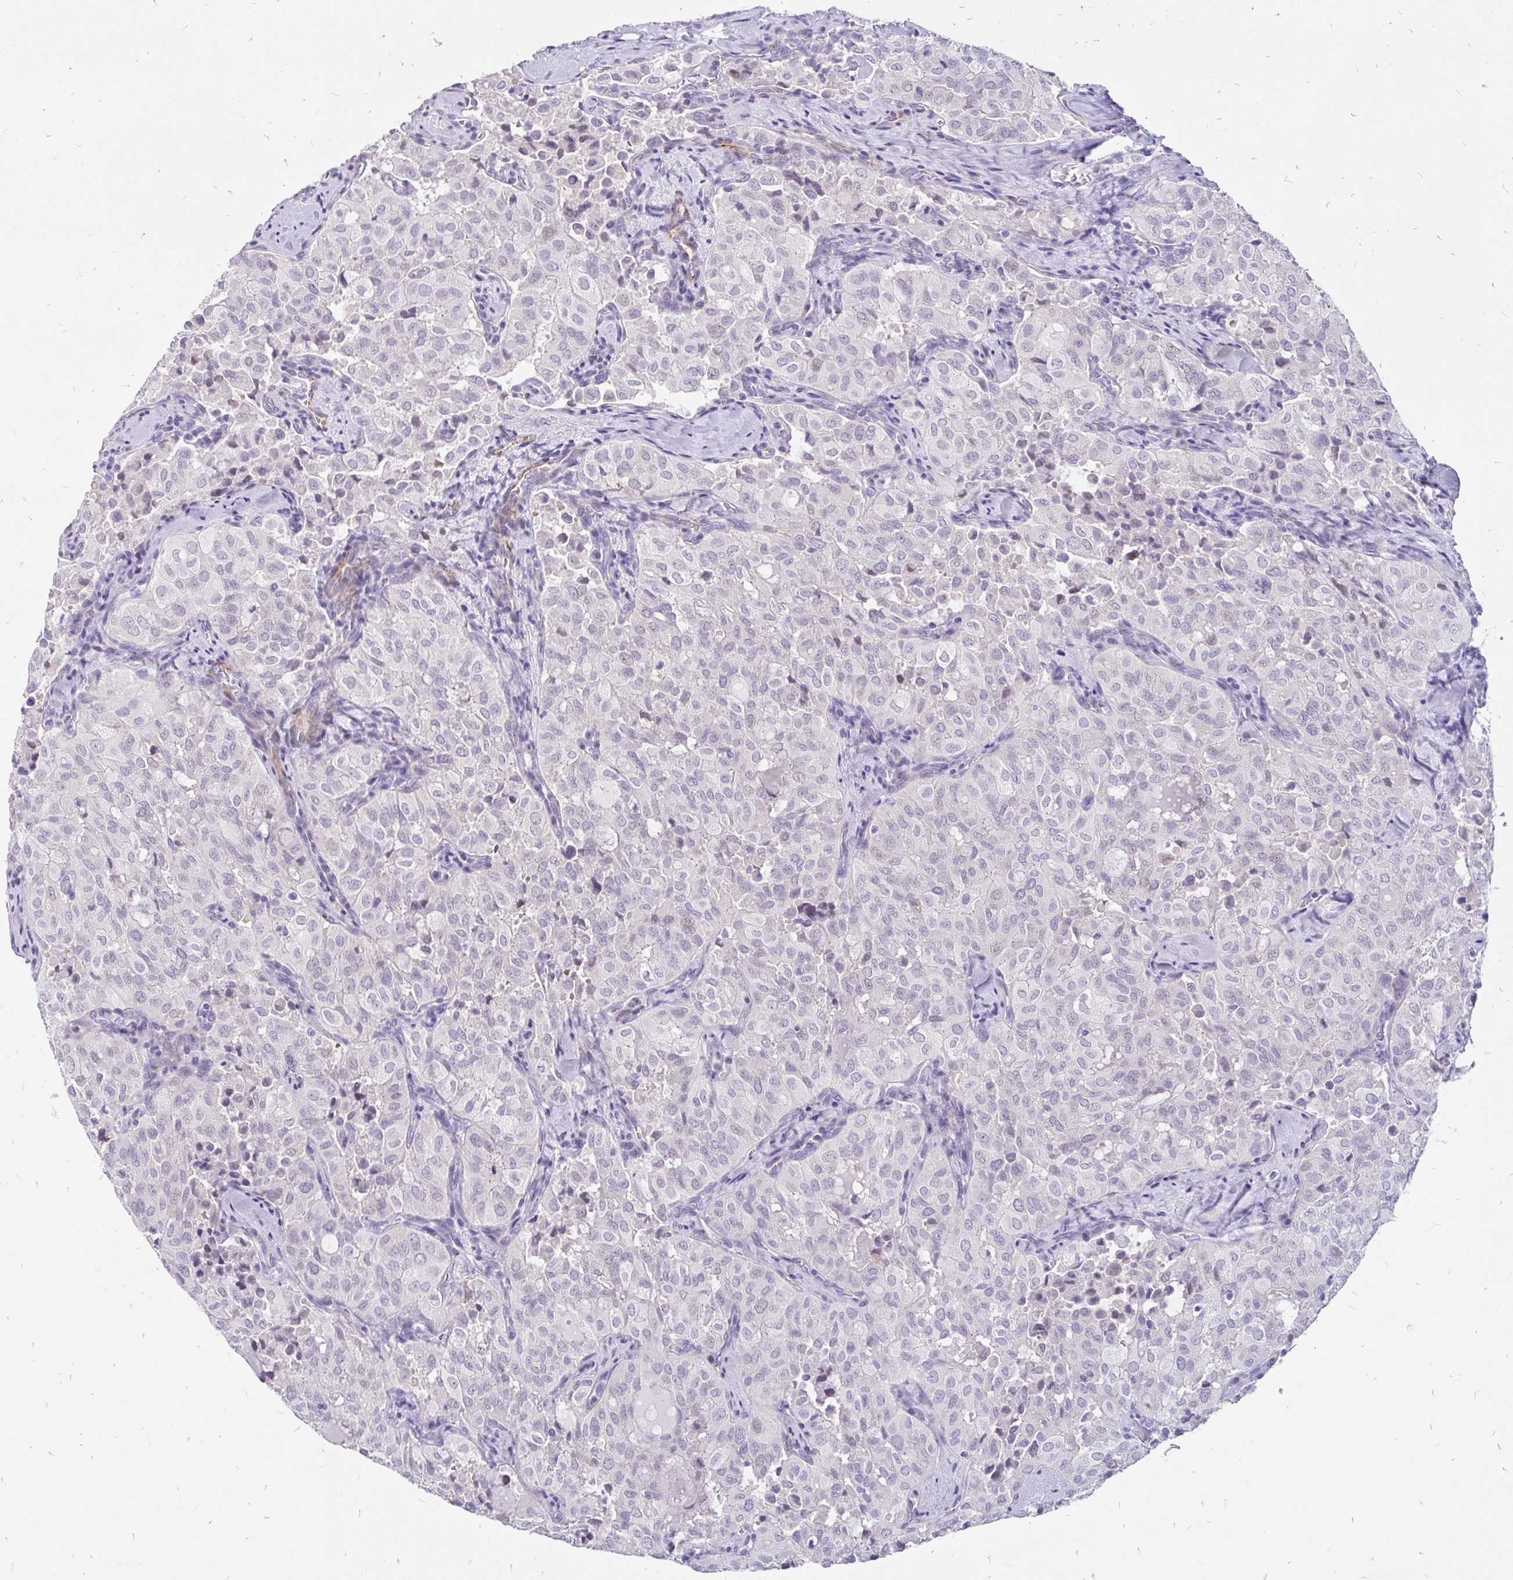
{"staining": {"intensity": "negative", "quantity": "none", "location": "none"}, "tissue": "thyroid cancer", "cell_type": "Tumor cells", "image_type": "cancer", "snomed": [{"axis": "morphology", "description": "Follicular adenoma carcinoma, NOS"}, {"axis": "topography", "description": "Thyroid gland"}], "caption": "Protein analysis of thyroid cancer demonstrates no significant expression in tumor cells. Brightfield microscopy of IHC stained with DAB (3,3'-diaminobenzidine) (brown) and hematoxylin (blue), captured at high magnification.", "gene": "EML5", "patient": {"sex": "male", "age": 75}}